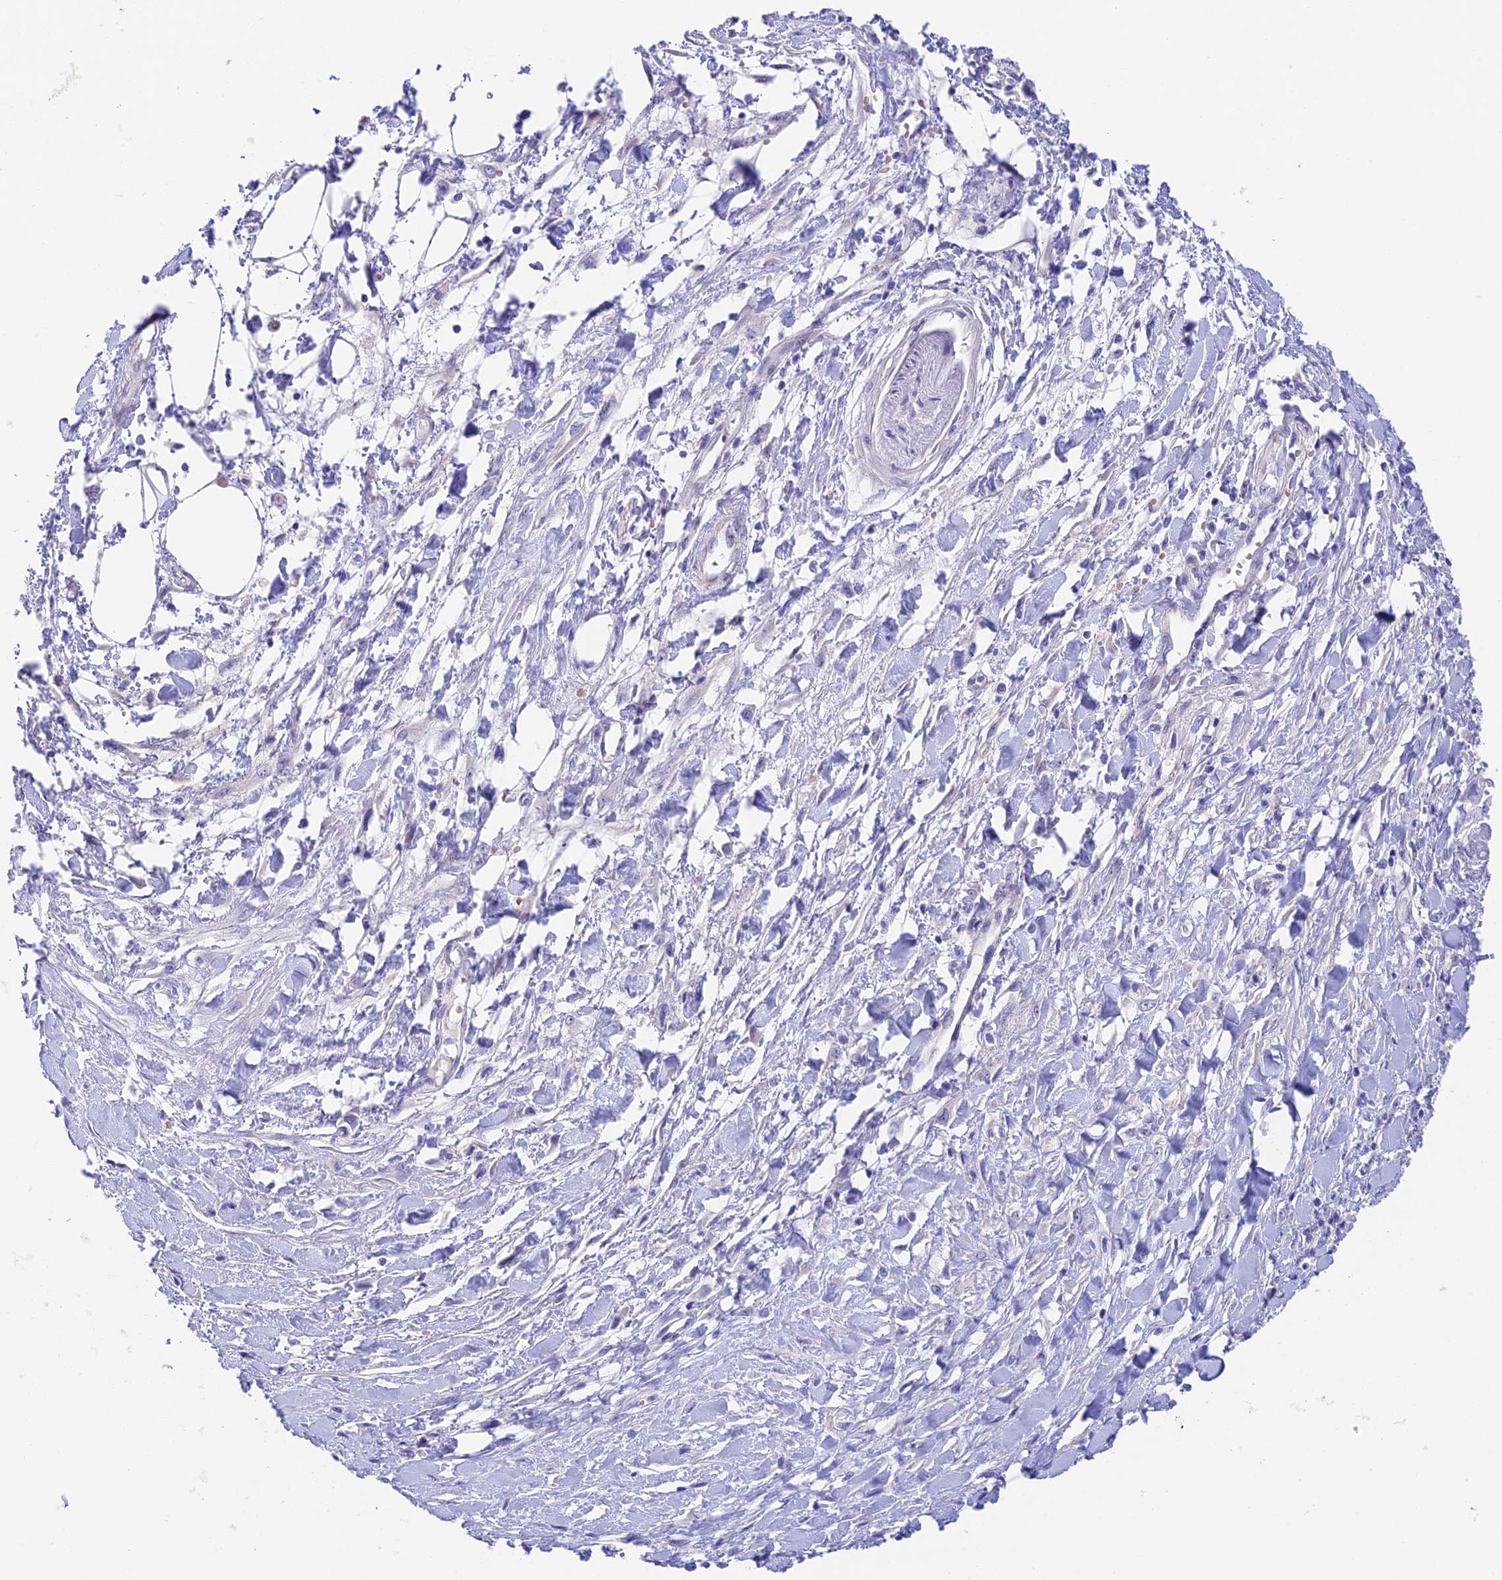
{"staining": {"intensity": "negative", "quantity": "none", "location": "none"}, "tissue": "pancreatic cancer", "cell_type": "Tumor cells", "image_type": "cancer", "snomed": [{"axis": "morphology", "description": "Adenocarcinoma, NOS"}, {"axis": "topography", "description": "Pancreas"}], "caption": "IHC photomicrograph of neoplastic tissue: human adenocarcinoma (pancreatic) stained with DAB (3,3'-diaminobenzidine) displays no significant protein staining in tumor cells.", "gene": "DUSP29", "patient": {"sex": "female", "age": 50}}